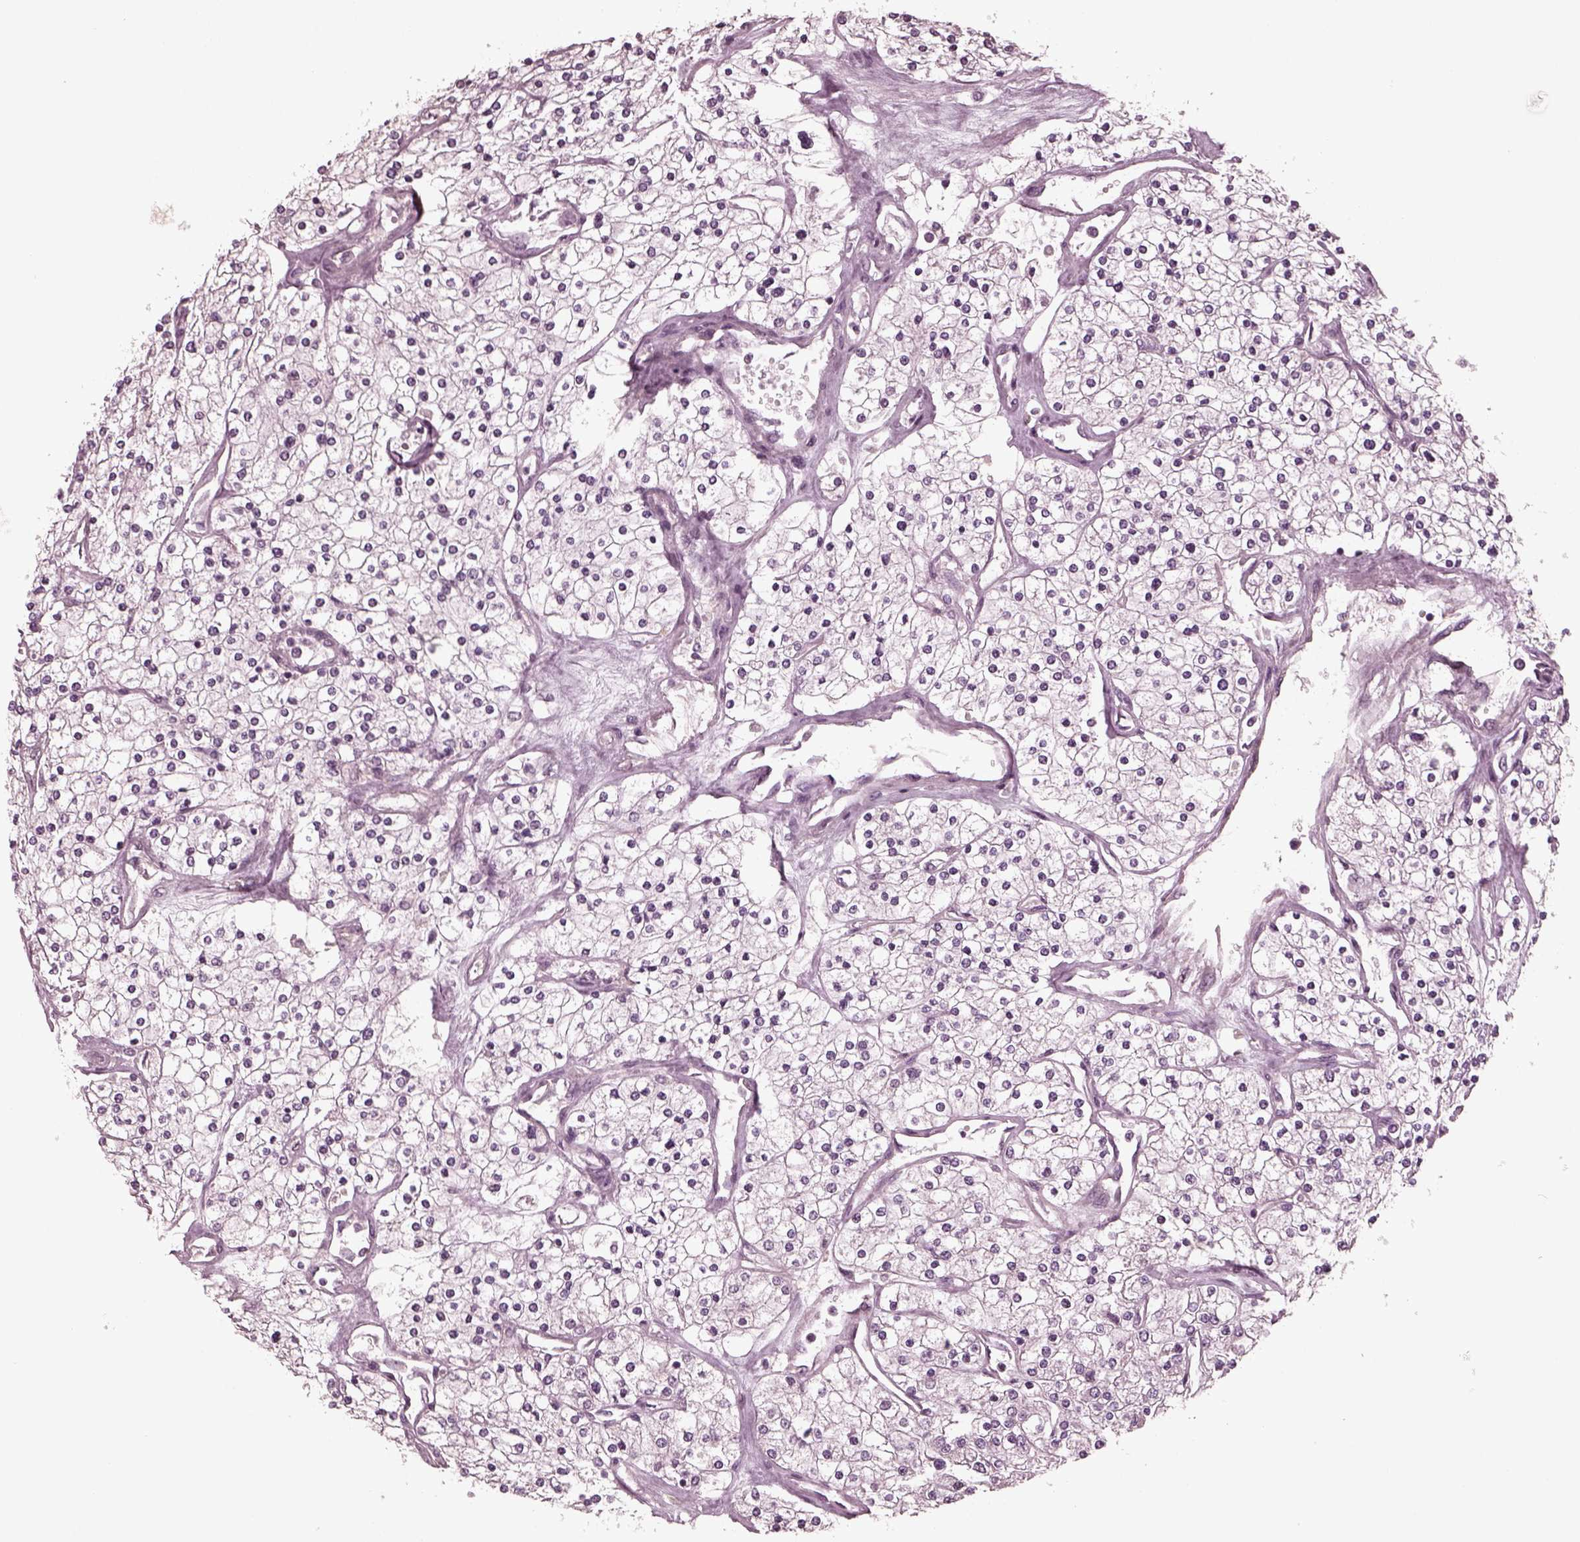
{"staining": {"intensity": "negative", "quantity": "none", "location": "none"}, "tissue": "renal cancer", "cell_type": "Tumor cells", "image_type": "cancer", "snomed": [{"axis": "morphology", "description": "Adenocarcinoma, NOS"}, {"axis": "topography", "description": "Kidney"}], "caption": "IHC of renal cancer (adenocarcinoma) displays no positivity in tumor cells.", "gene": "TUBG1", "patient": {"sex": "male", "age": 80}}